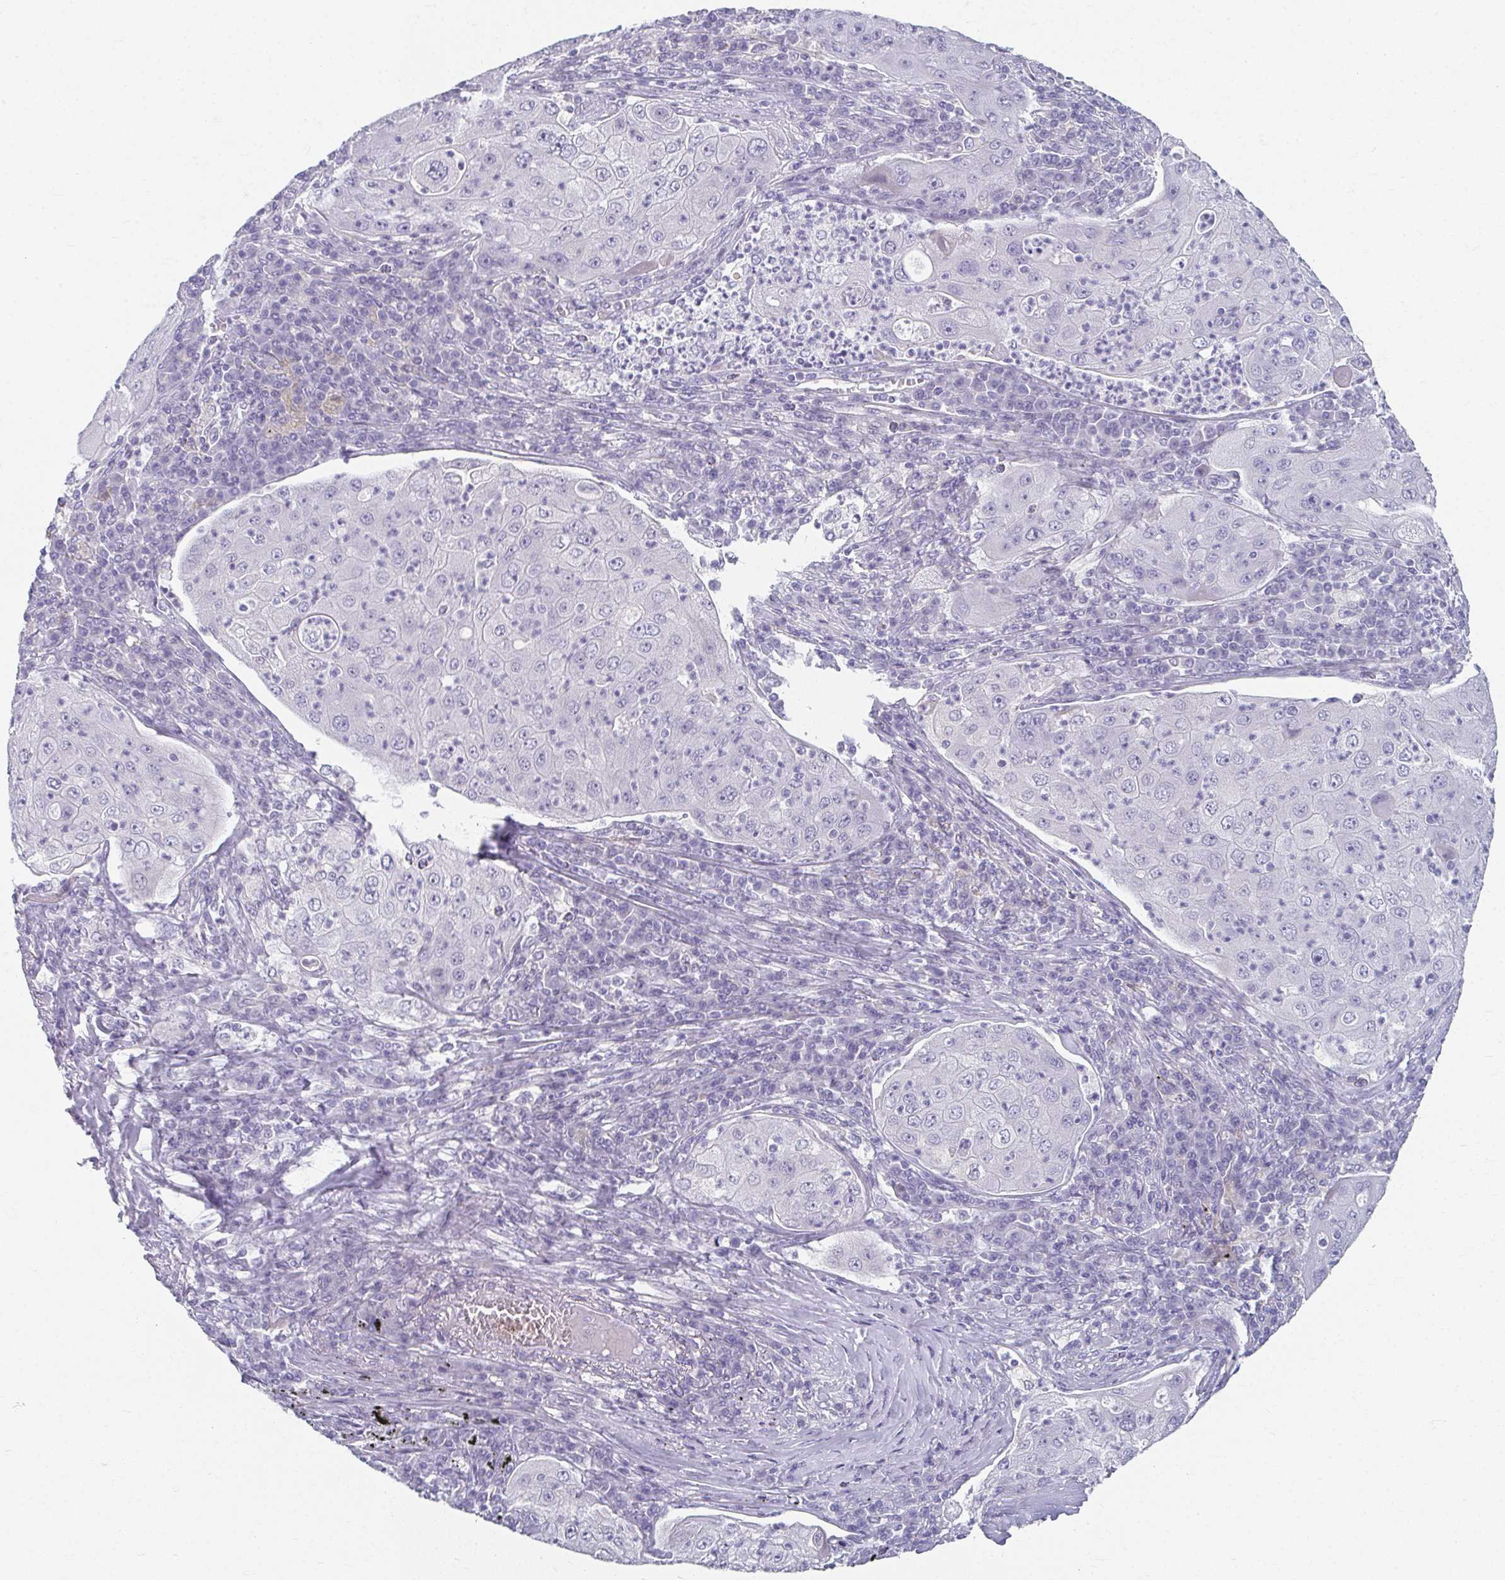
{"staining": {"intensity": "negative", "quantity": "none", "location": "none"}, "tissue": "lung cancer", "cell_type": "Tumor cells", "image_type": "cancer", "snomed": [{"axis": "morphology", "description": "Squamous cell carcinoma, NOS"}, {"axis": "topography", "description": "Lung"}], "caption": "Human lung cancer stained for a protein using IHC displays no expression in tumor cells.", "gene": "CAMKV", "patient": {"sex": "female", "age": 59}}